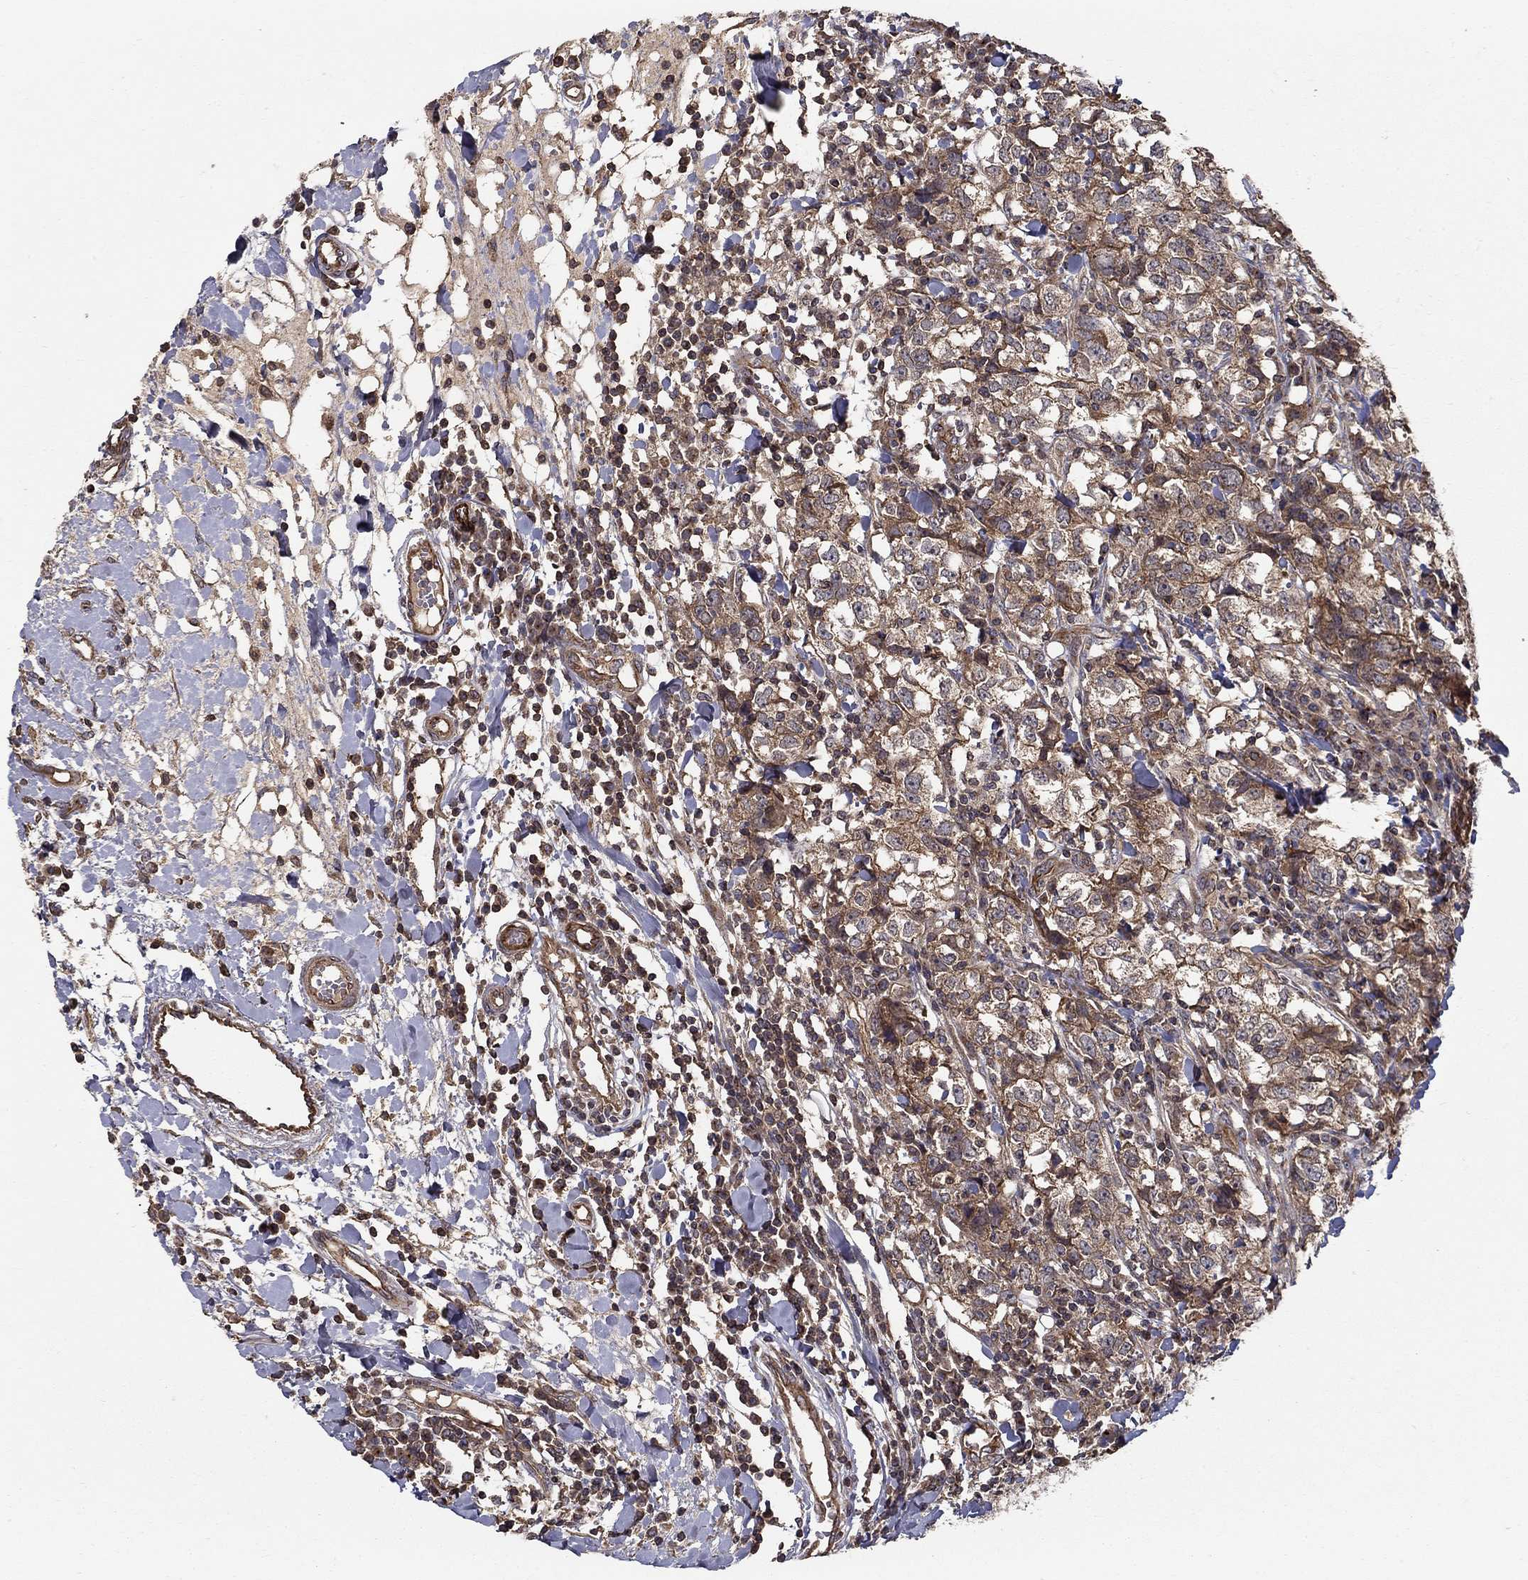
{"staining": {"intensity": "moderate", "quantity": "25%-75%", "location": "cytoplasmic/membranous"}, "tissue": "breast cancer", "cell_type": "Tumor cells", "image_type": "cancer", "snomed": [{"axis": "morphology", "description": "Duct carcinoma"}, {"axis": "topography", "description": "Breast"}], "caption": "Human intraductal carcinoma (breast) stained with a brown dye demonstrates moderate cytoplasmic/membranous positive staining in about 25%-75% of tumor cells.", "gene": "BMERB1", "patient": {"sex": "female", "age": 30}}